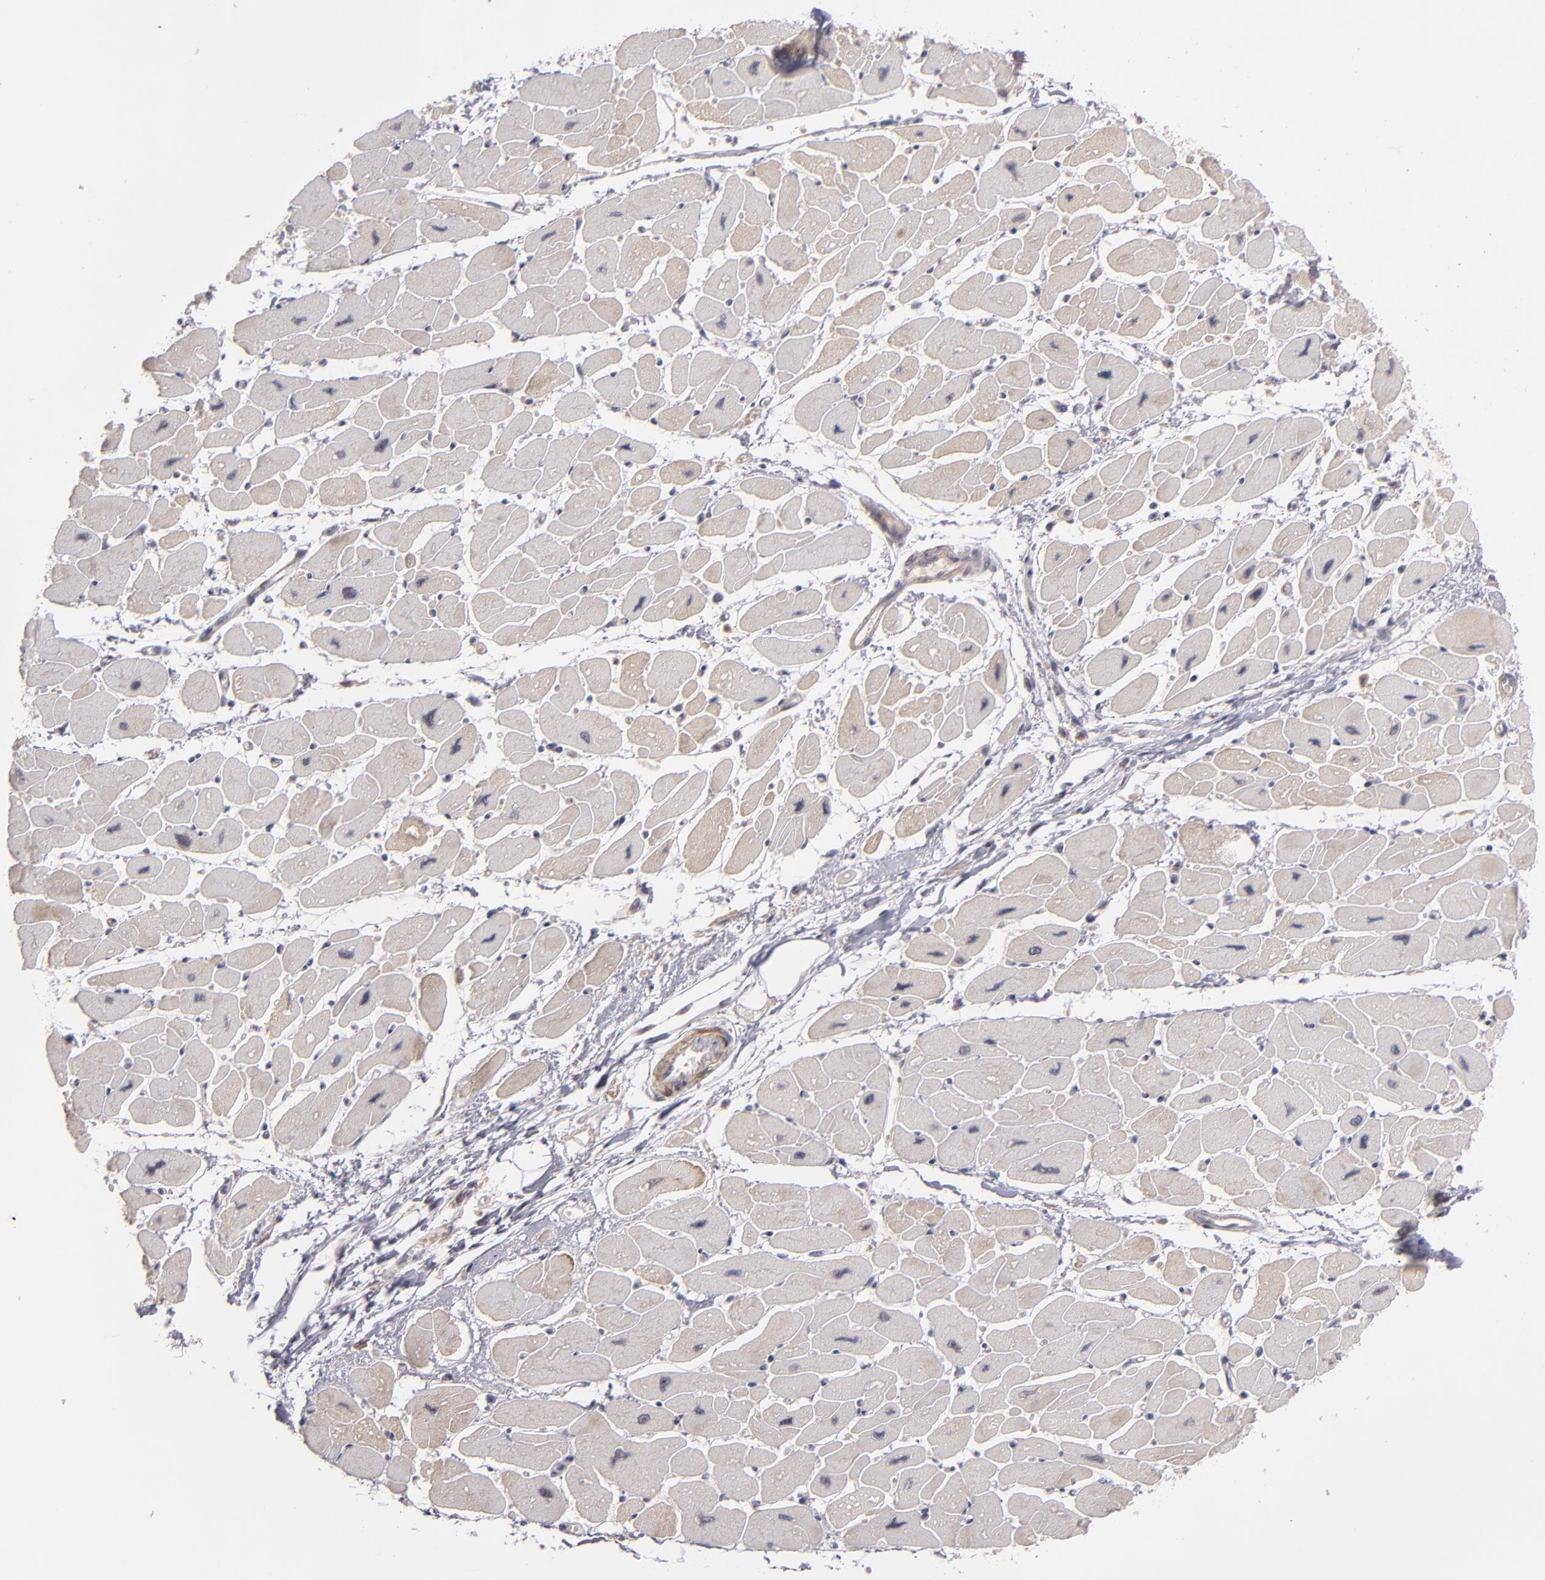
{"staining": {"intensity": "weak", "quantity": ">75%", "location": "cytoplasmic/membranous"}, "tissue": "heart muscle", "cell_type": "Cardiomyocytes", "image_type": "normal", "snomed": [{"axis": "morphology", "description": "Normal tissue, NOS"}, {"axis": "topography", "description": "Heart"}], "caption": "This is a histology image of immunohistochemistry (IHC) staining of benign heart muscle, which shows weak staining in the cytoplasmic/membranous of cardiomyocytes.", "gene": "ZNF234", "patient": {"sex": "female", "age": 54}}